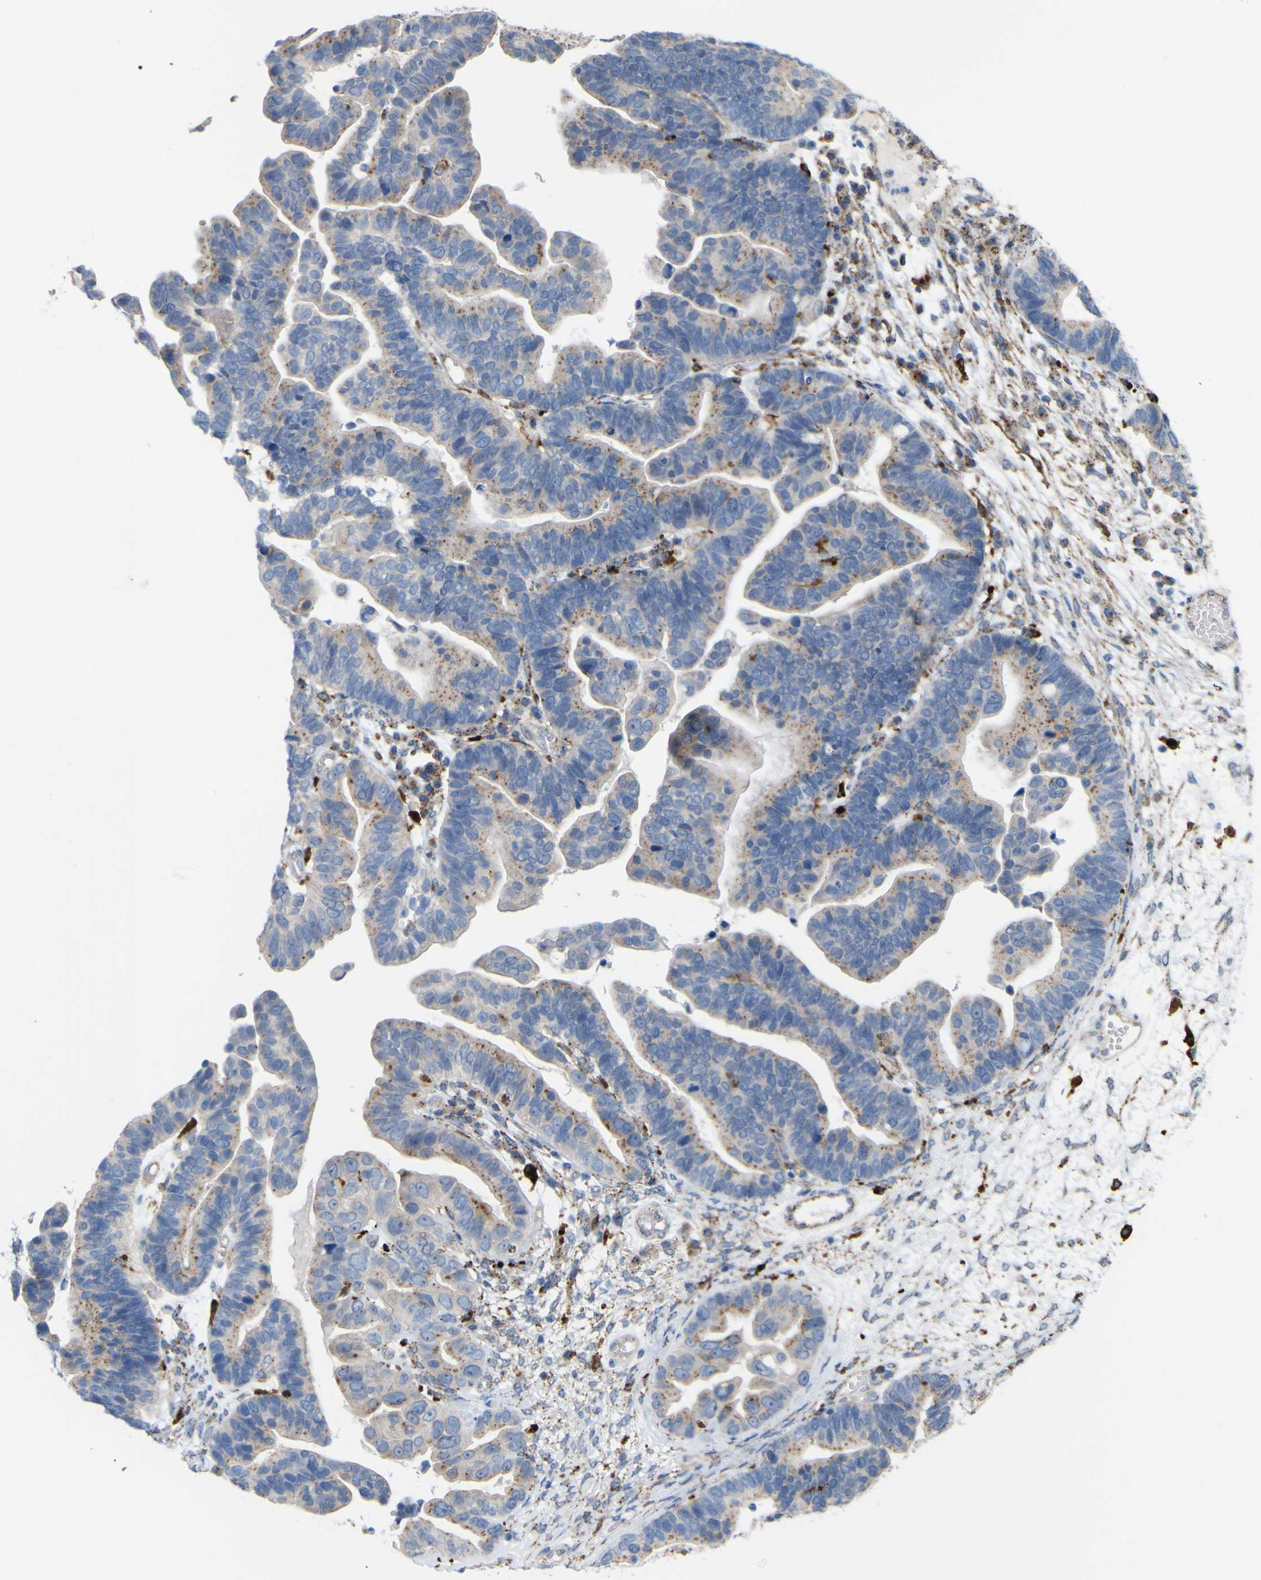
{"staining": {"intensity": "moderate", "quantity": "25%-75%", "location": "cytoplasmic/membranous"}, "tissue": "ovarian cancer", "cell_type": "Tumor cells", "image_type": "cancer", "snomed": [{"axis": "morphology", "description": "Cystadenocarcinoma, serous, NOS"}, {"axis": "topography", "description": "Ovary"}], "caption": "This micrograph exhibits IHC staining of human ovarian serous cystadenocarcinoma, with medium moderate cytoplasmic/membranous expression in approximately 25%-75% of tumor cells.", "gene": "PLD3", "patient": {"sex": "female", "age": 56}}